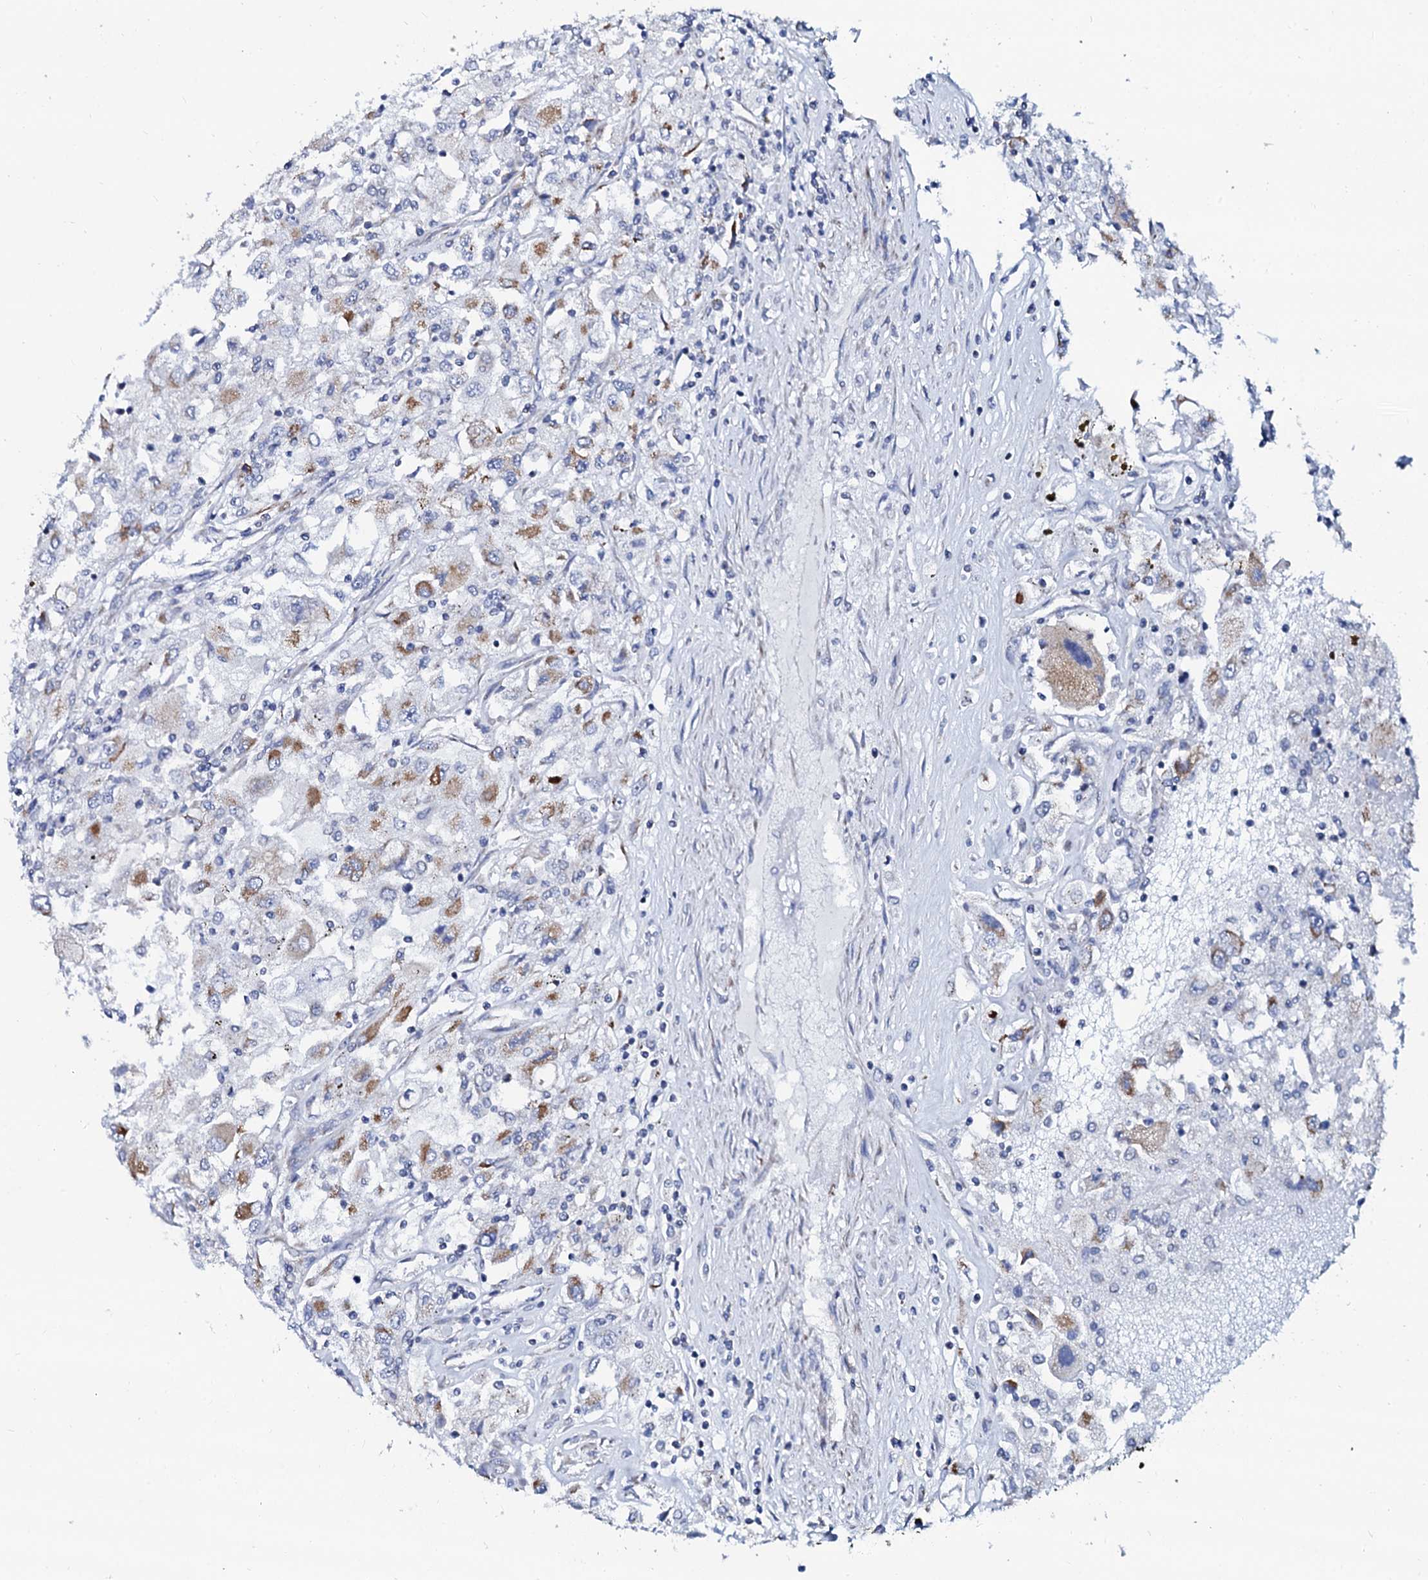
{"staining": {"intensity": "moderate", "quantity": "25%-75%", "location": "cytoplasmic/membranous"}, "tissue": "renal cancer", "cell_type": "Tumor cells", "image_type": "cancer", "snomed": [{"axis": "morphology", "description": "Adenocarcinoma, NOS"}, {"axis": "topography", "description": "Kidney"}], "caption": "IHC staining of adenocarcinoma (renal), which exhibits medium levels of moderate cytoplasmic/membranous expression in about 25%-75% of tumor cells indicating moderate cytoplasmic/membranous protein expression. The staining was performed using DAB (brown) for protein detection and nuclei were counterstained in hematoxylin (blue).", "gene": "SLC37A4", "patient": {"sex": "female", "age": 52}}